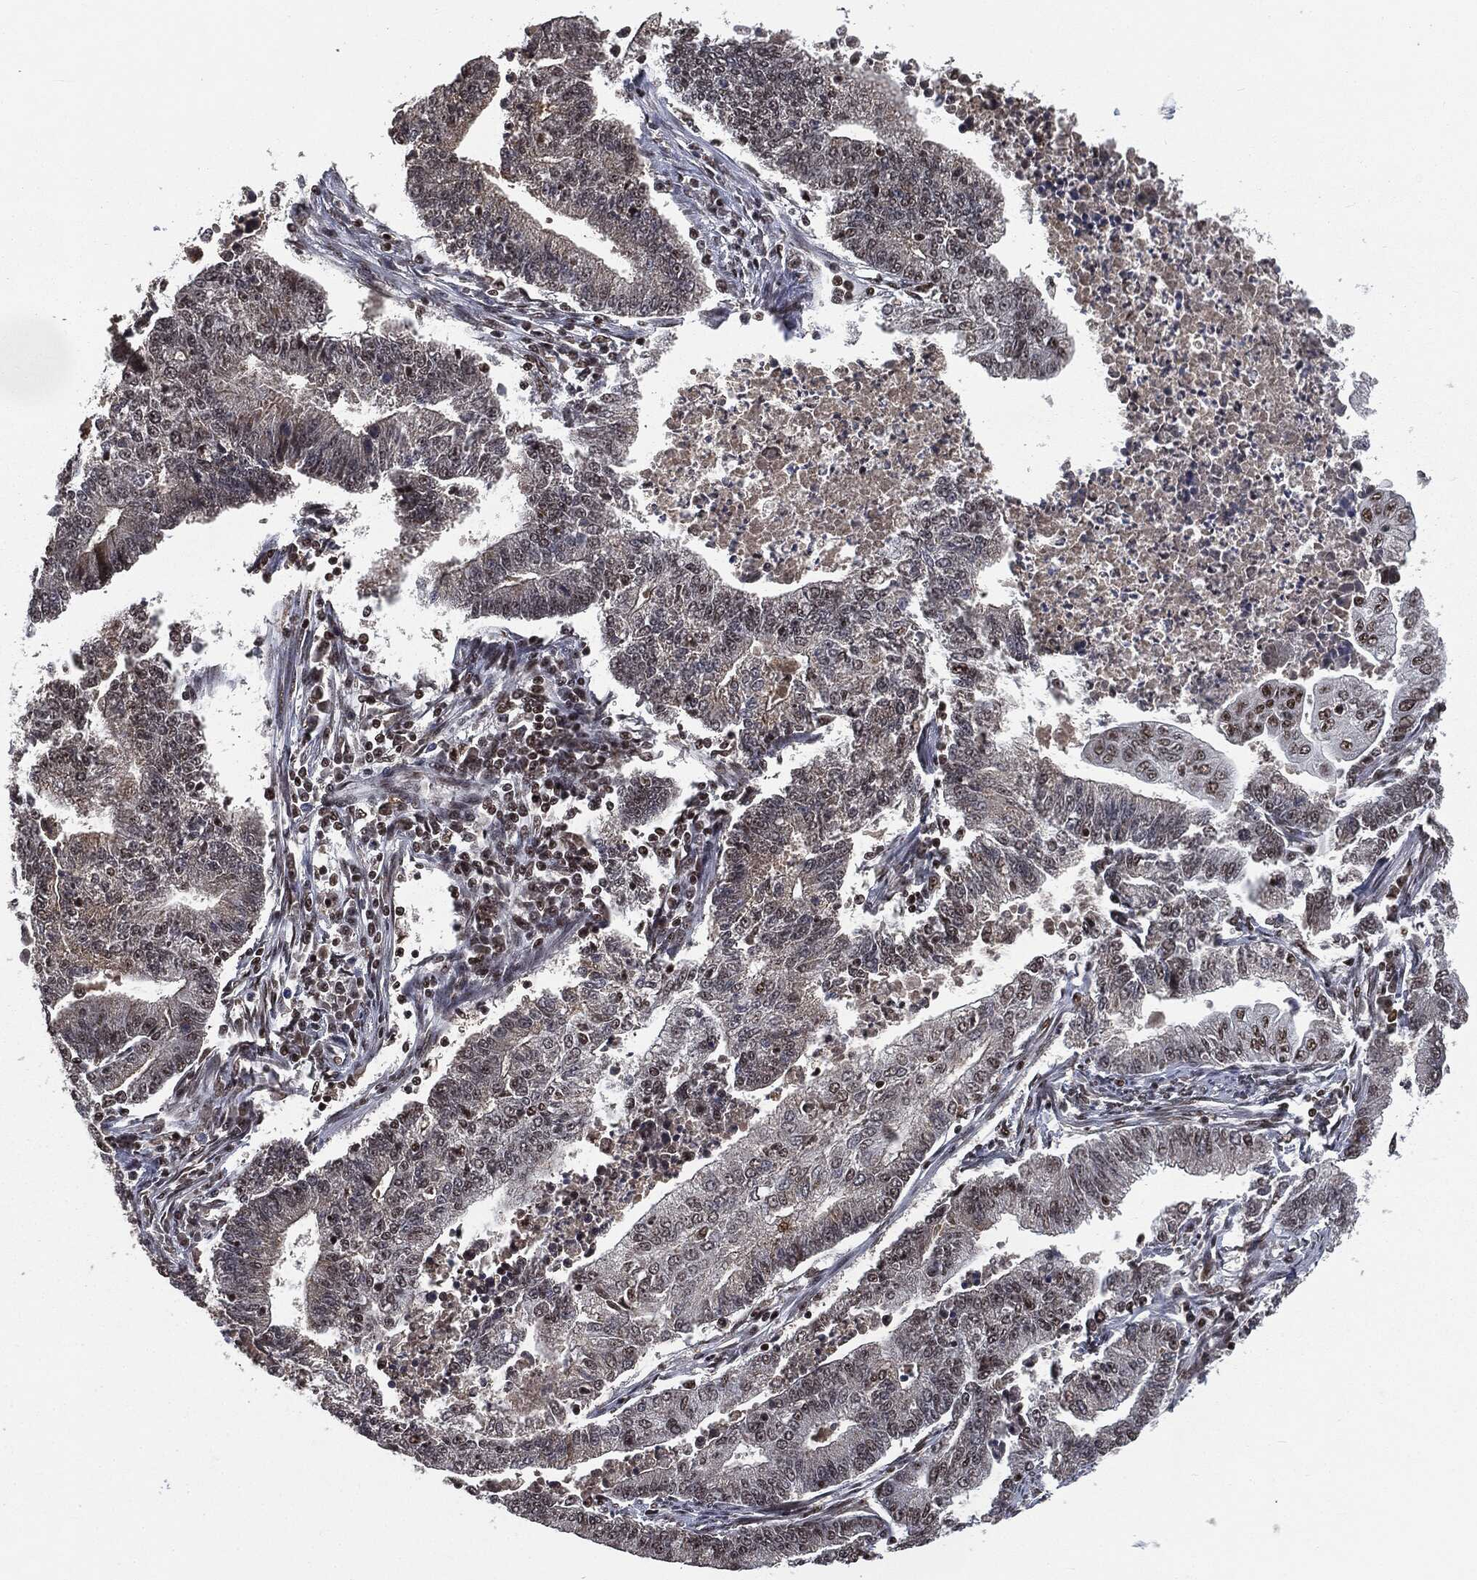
{"staining": {"intensity": "negative", "quantity": "none", "location": "none"}, "tissue": "endometrial cancer", "cell_type": "Tumor cells", "image_type": "cancer", "snomed": [{"axis": "morphology", "description": "Adenocarcinoma, NOS"}, {"axis": "topography", "description": "Uterus"}, {"axis": "topography", "description": "Endometrium"}], "caption": "High power microscopy histopathology image of an immunohistochemistry micrograph of endometrial cancer (adenocarcinoma), revealing no significant expression in tumor cells. The staining is performed using DAB brown chromogen with nuclei counter-stained in using hematoxylin.", "gene": "DPH2", "patient": {"sex": "female", "age": 54}}